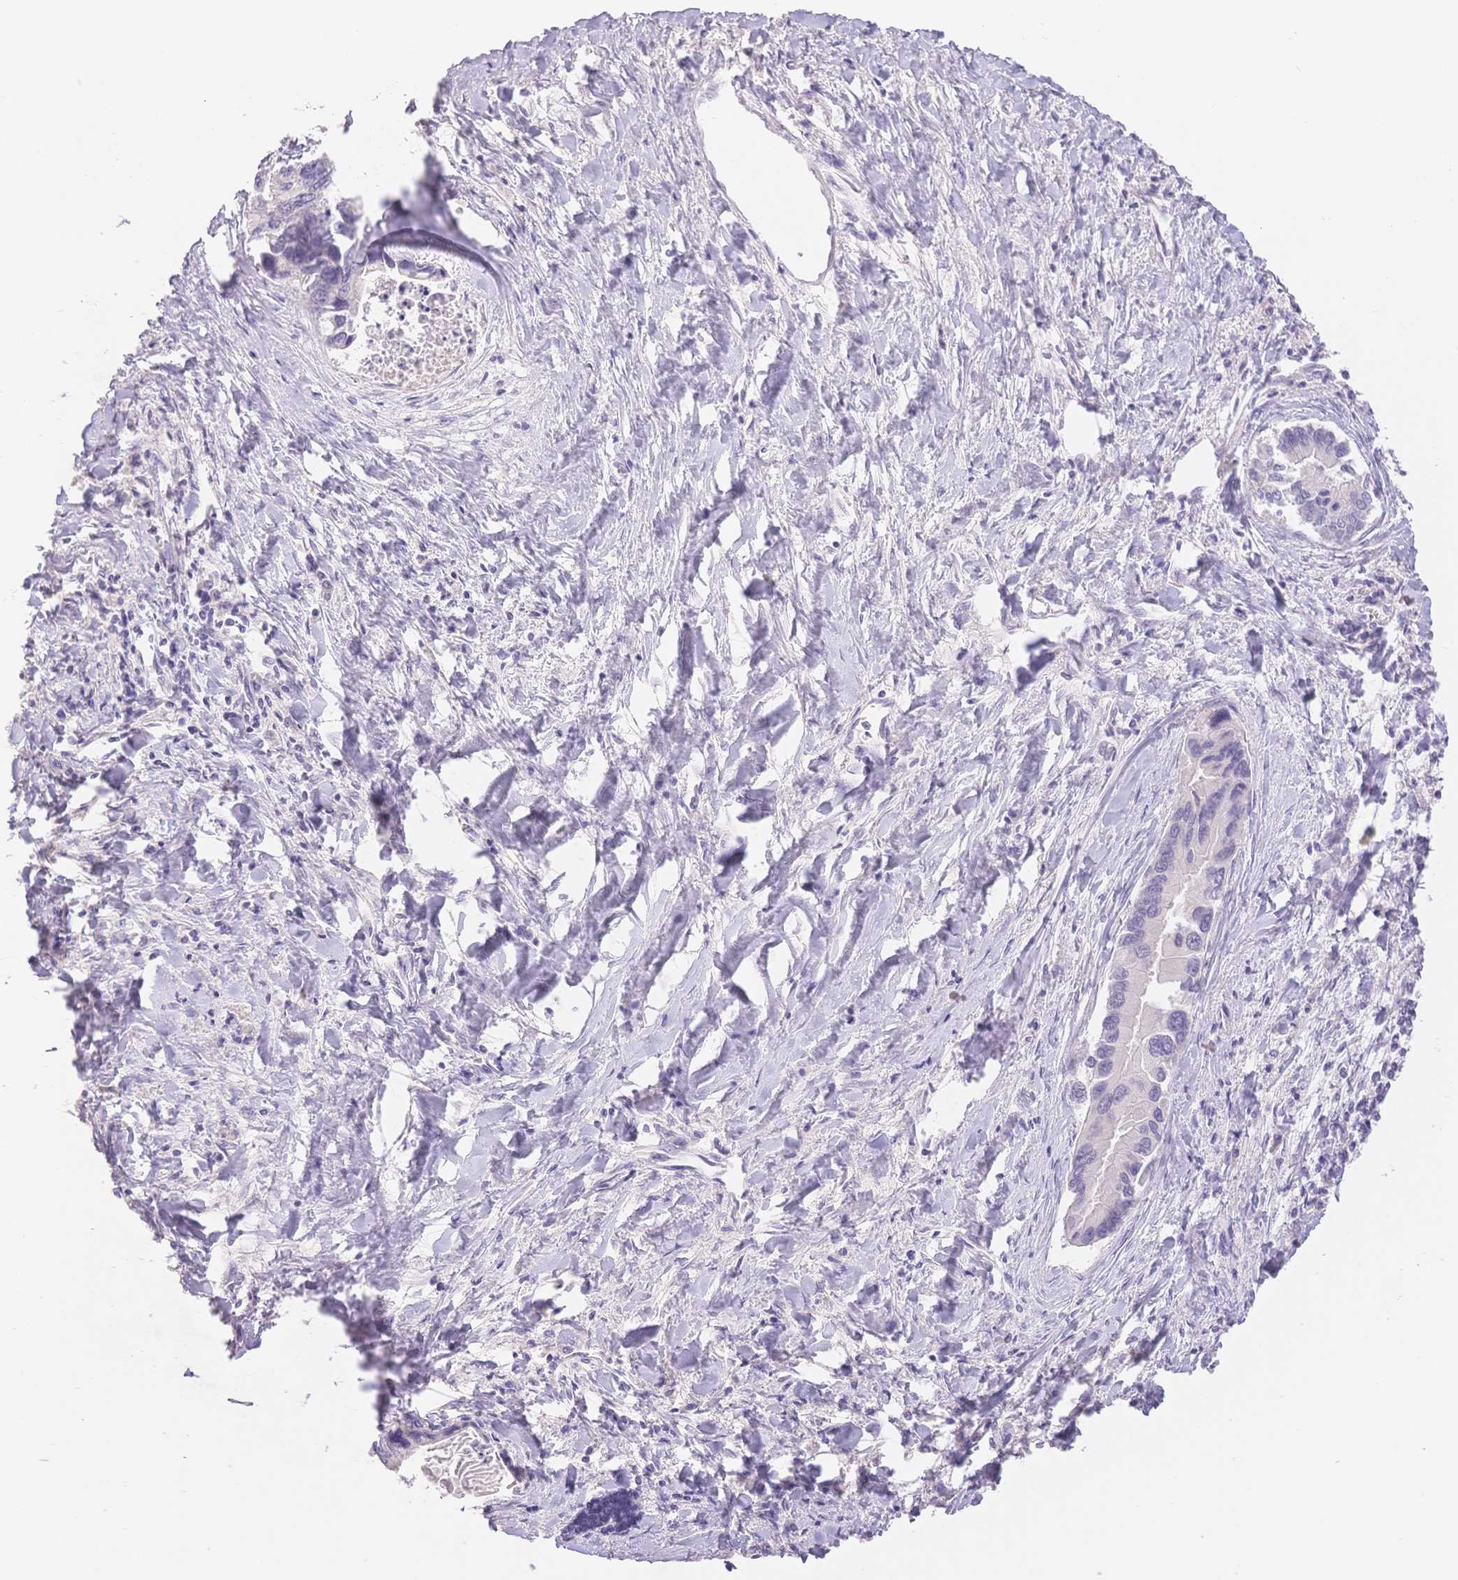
{"staining": {"intensity": "negative", "quantity": "none", "location": "none"}, "tissue": "liver cancer", "cell_type": "Tumor cells", "image_type": "cancer", "snomed": [{"axis": "morphology", "description": "Cholangiocarcinoma"}, {"axis": "topography", "description": "Liver"}], "caption": "Immunohistochemistry (IHC) image of neoplastic tissue: human liver cholangiocarcinoma stained with DAB (3,3'-diaminobenzidine) reveals no significant protein staining in tumor cells.", "gene": "SUV39H2", "patient": {"sex": "male", "age": 66}}